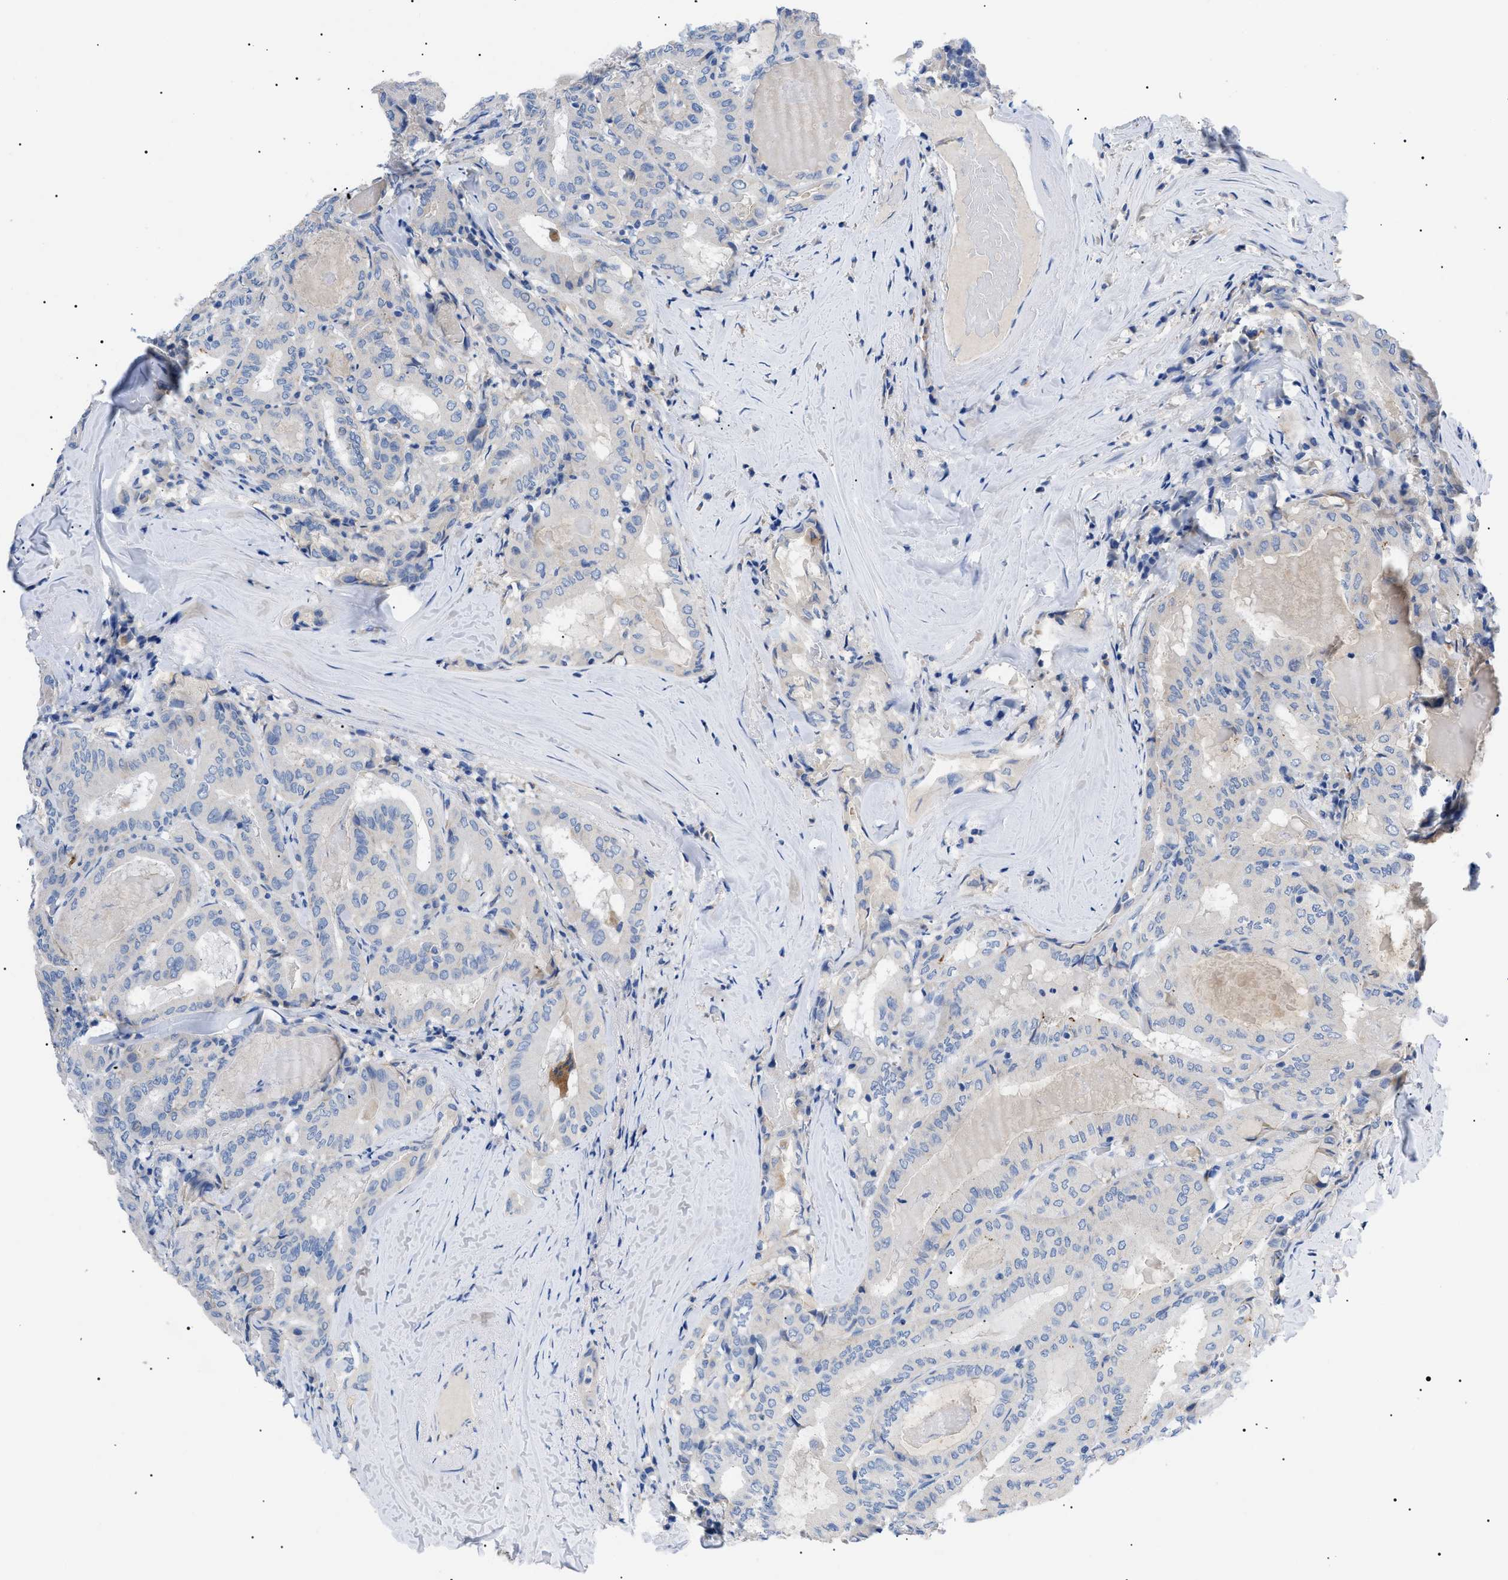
{"staining": {"intensity": "negative", "quantity": "none", "location": "none"}, "tissue": "thyroid cancer", "cell_type": "Tumor cells", "image_type": "cancer", "snomed": [{"axis": "morphology", "description": "Papillary adenocarcinoma, NOS"}, {"axis": "topography", "description": "Thyroid gland"}], "caption": "Photomicrograph shows no significant protein expression in tumor cells of thyroid cancer.", "gene": "ACKR1", "patient": {"sex": "female", "age": 42}}